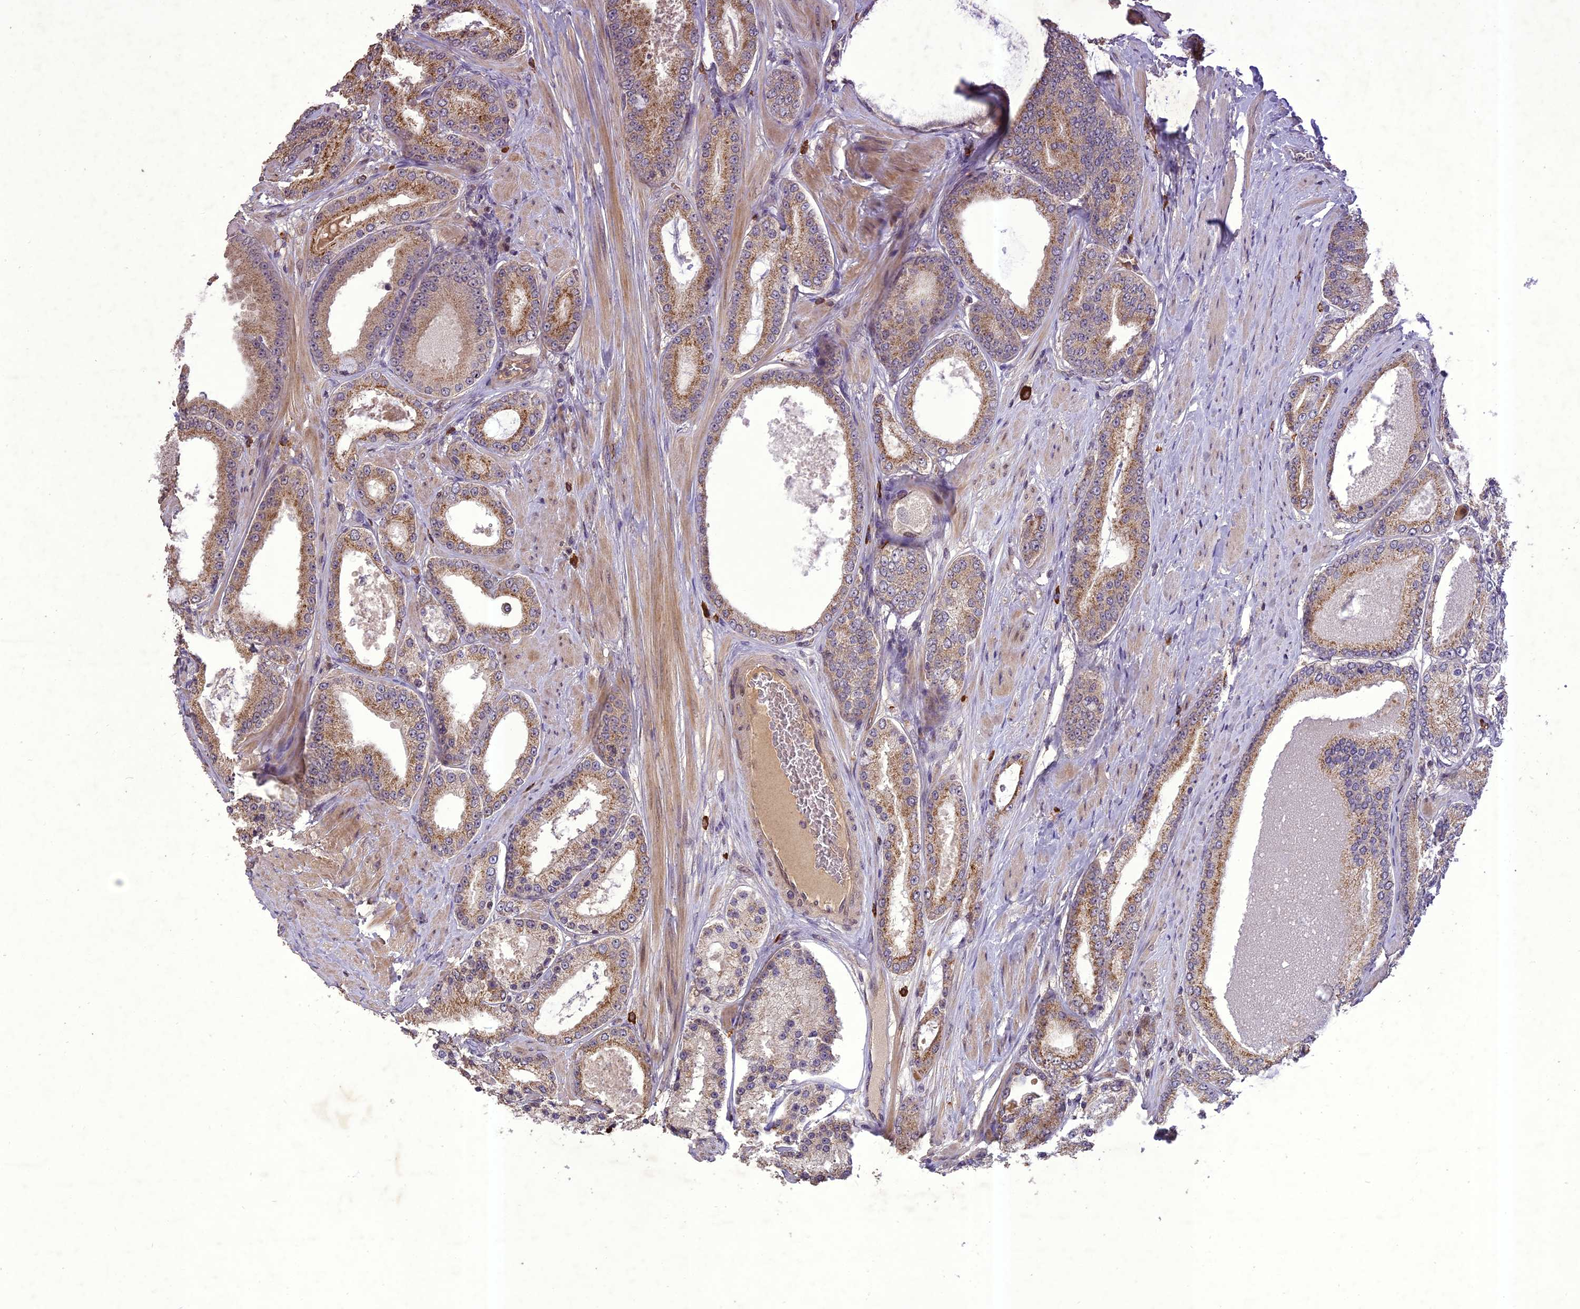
{"staining": {"intensity": "moderate", "quantity": "25%-75%", "location": "cytoplasmic/membranous"}, "tissue": "prostate cancer", "cell_type": "Tumor cells", "image_type": "cancer", "snomed": [{"axis": "morphology", "description": "Adenocarcinoma, High grade"}, {"axis": "topography", "description": "Prostate"}], "caption": "This micrograph reveals prostate cancer (high-grade adenocarcinoma) stained with immunohistochemistry to label a protein in brown. The cytoplasmic/membranous of tumor cells show moderate positivity for the protein. Nuclei are counter-stained blue.", "gene": "TIGD7", "patient": {"sex": "male", "age": 59}}